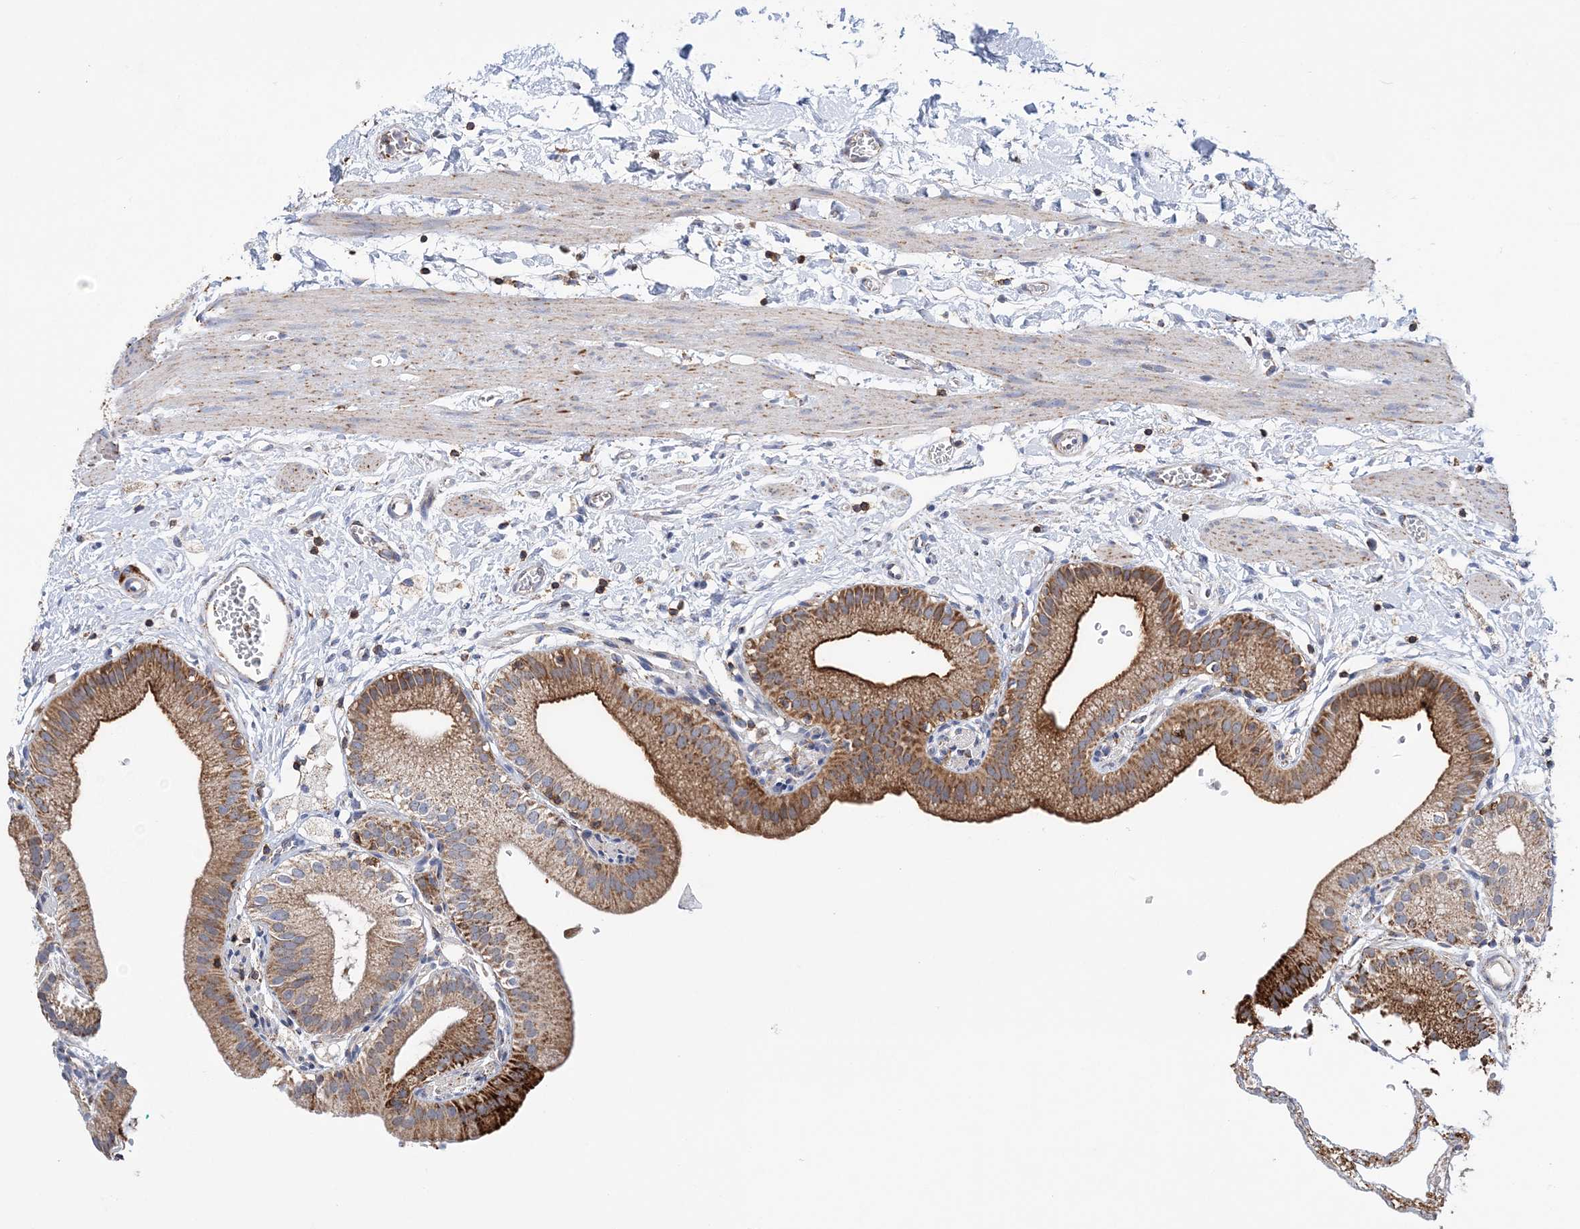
{"staining": {"intensity": "strong", "quantity": ">75%", "location": "cytoplasmic/membranous"}, "tissue": "gallbladder", "cell_type": "Glandular cells", "image_type": "normal", "snomed": [{"axis": "morphology", "description": "Normal tissue, NOS"}, {"axis": "topography", "description": "Gallbladder"}], "caption": "Benign gallbladder shows strong cytoplasmic/membranous staining in approximately >75% of glandular cells, visualized by immunohistochemistry. (DAB (3,3'-diaminobenzidine) IHC with brightfield microscopy, high magnification).", "gene": "TTC32", "patient": {"sex": "male", "age": 55}}